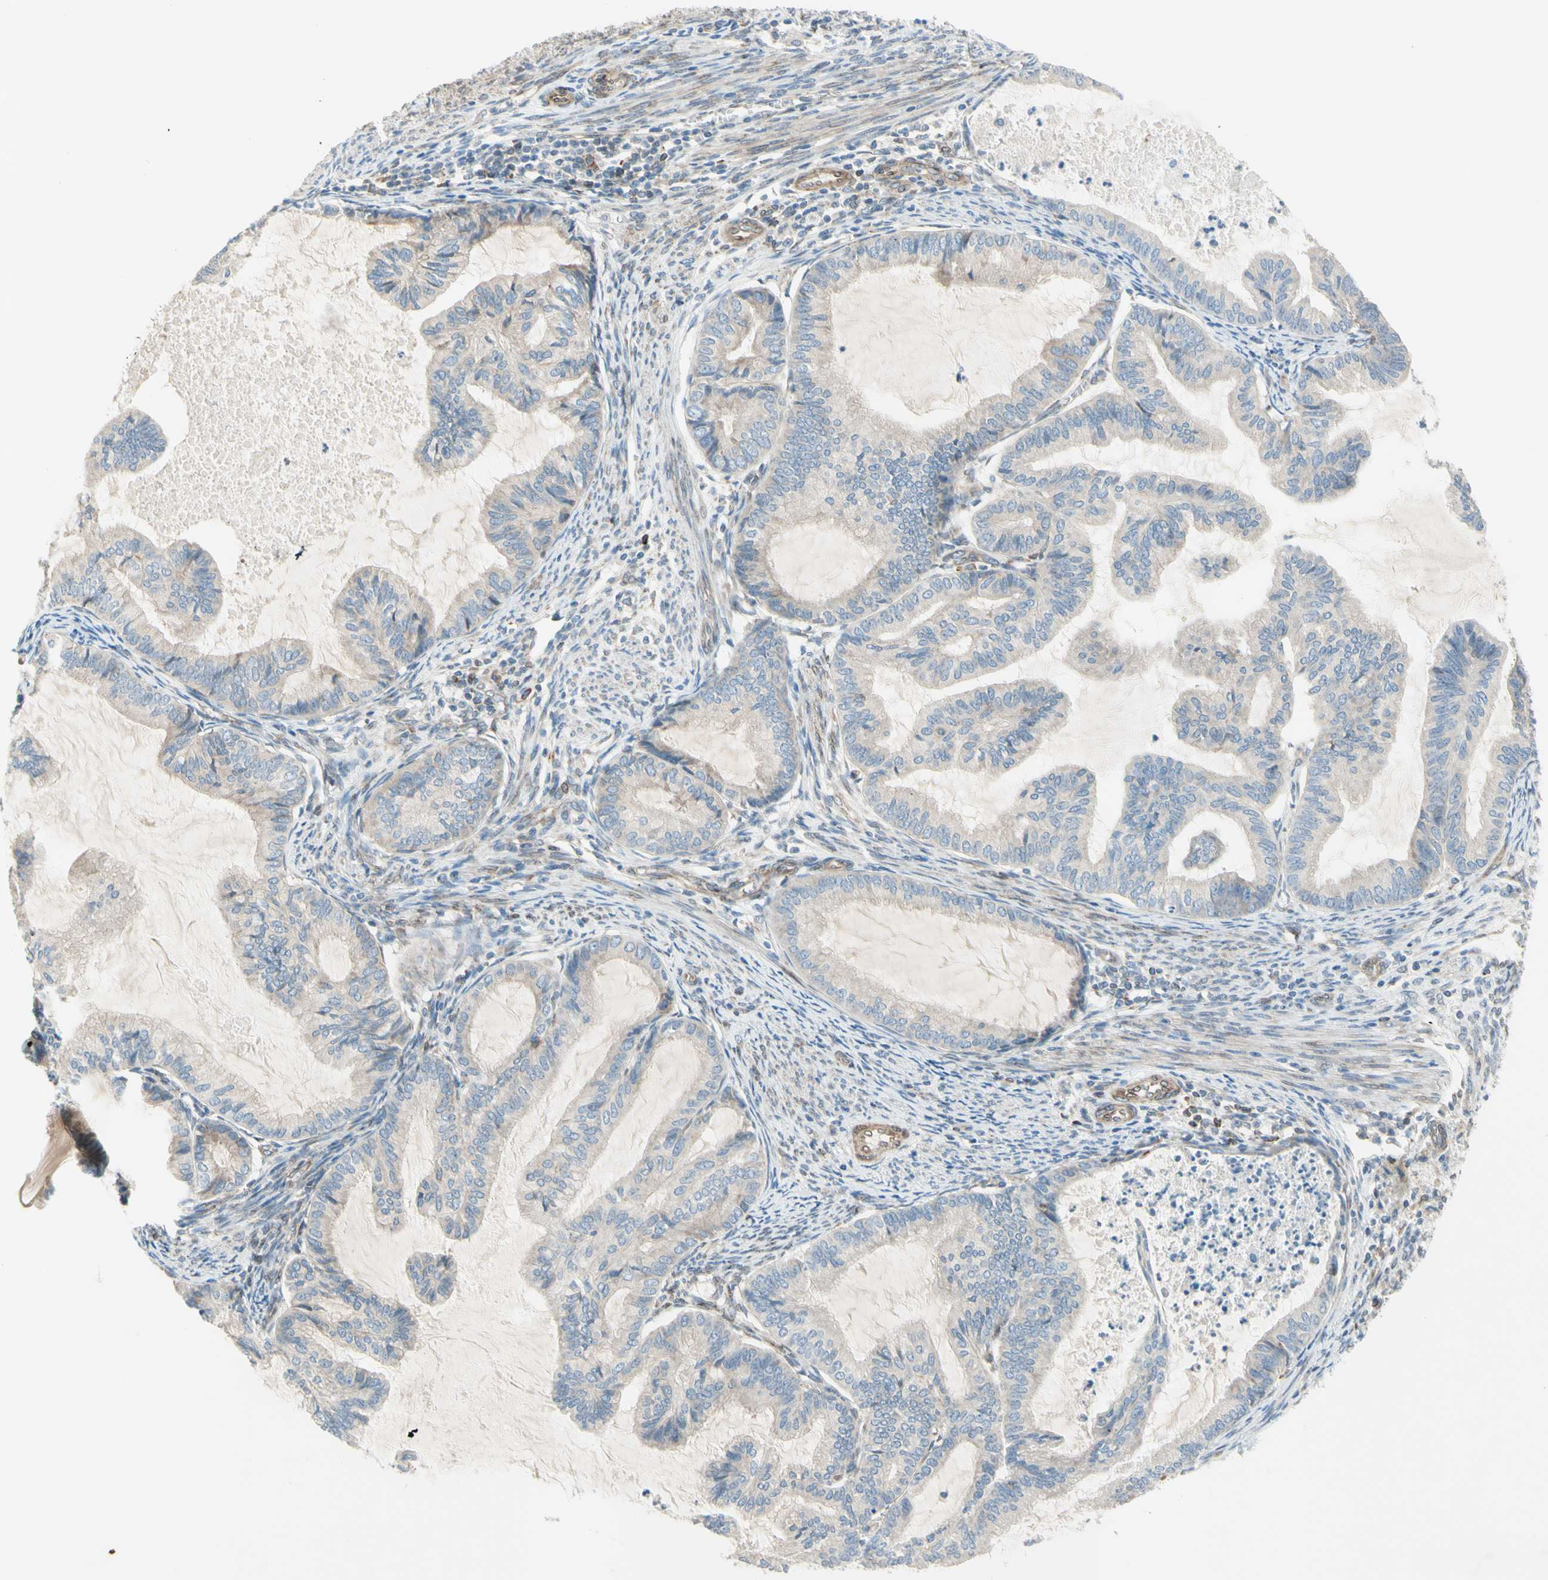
{"staining": {"intensity": "weak", "quantity": ">75%", "location": "cytoplasmic/membranous"}, "tissue": "cervical cancer", "cell_type": "Tumor cells", "image_type": "cancer", "snomed": [{"axis": "morphology", "description": "Normal tissue, NOS"}, {"axis": "morphology", "description": "Adenocarcinoma, NOS"}, {"axis": "topography", "description": "Cervix"}, {"axis": "topography", "description": "Endometrium"}], "caption": "An image showing weak cytoplasmic/membranous positivity in approximately >75% of tumor cells in adenocarcinoma (cervical), as visualized by brown immunohistochemical staining.", "gene": "TRAF2", "patient": {"sex": "female", "age": 86}}